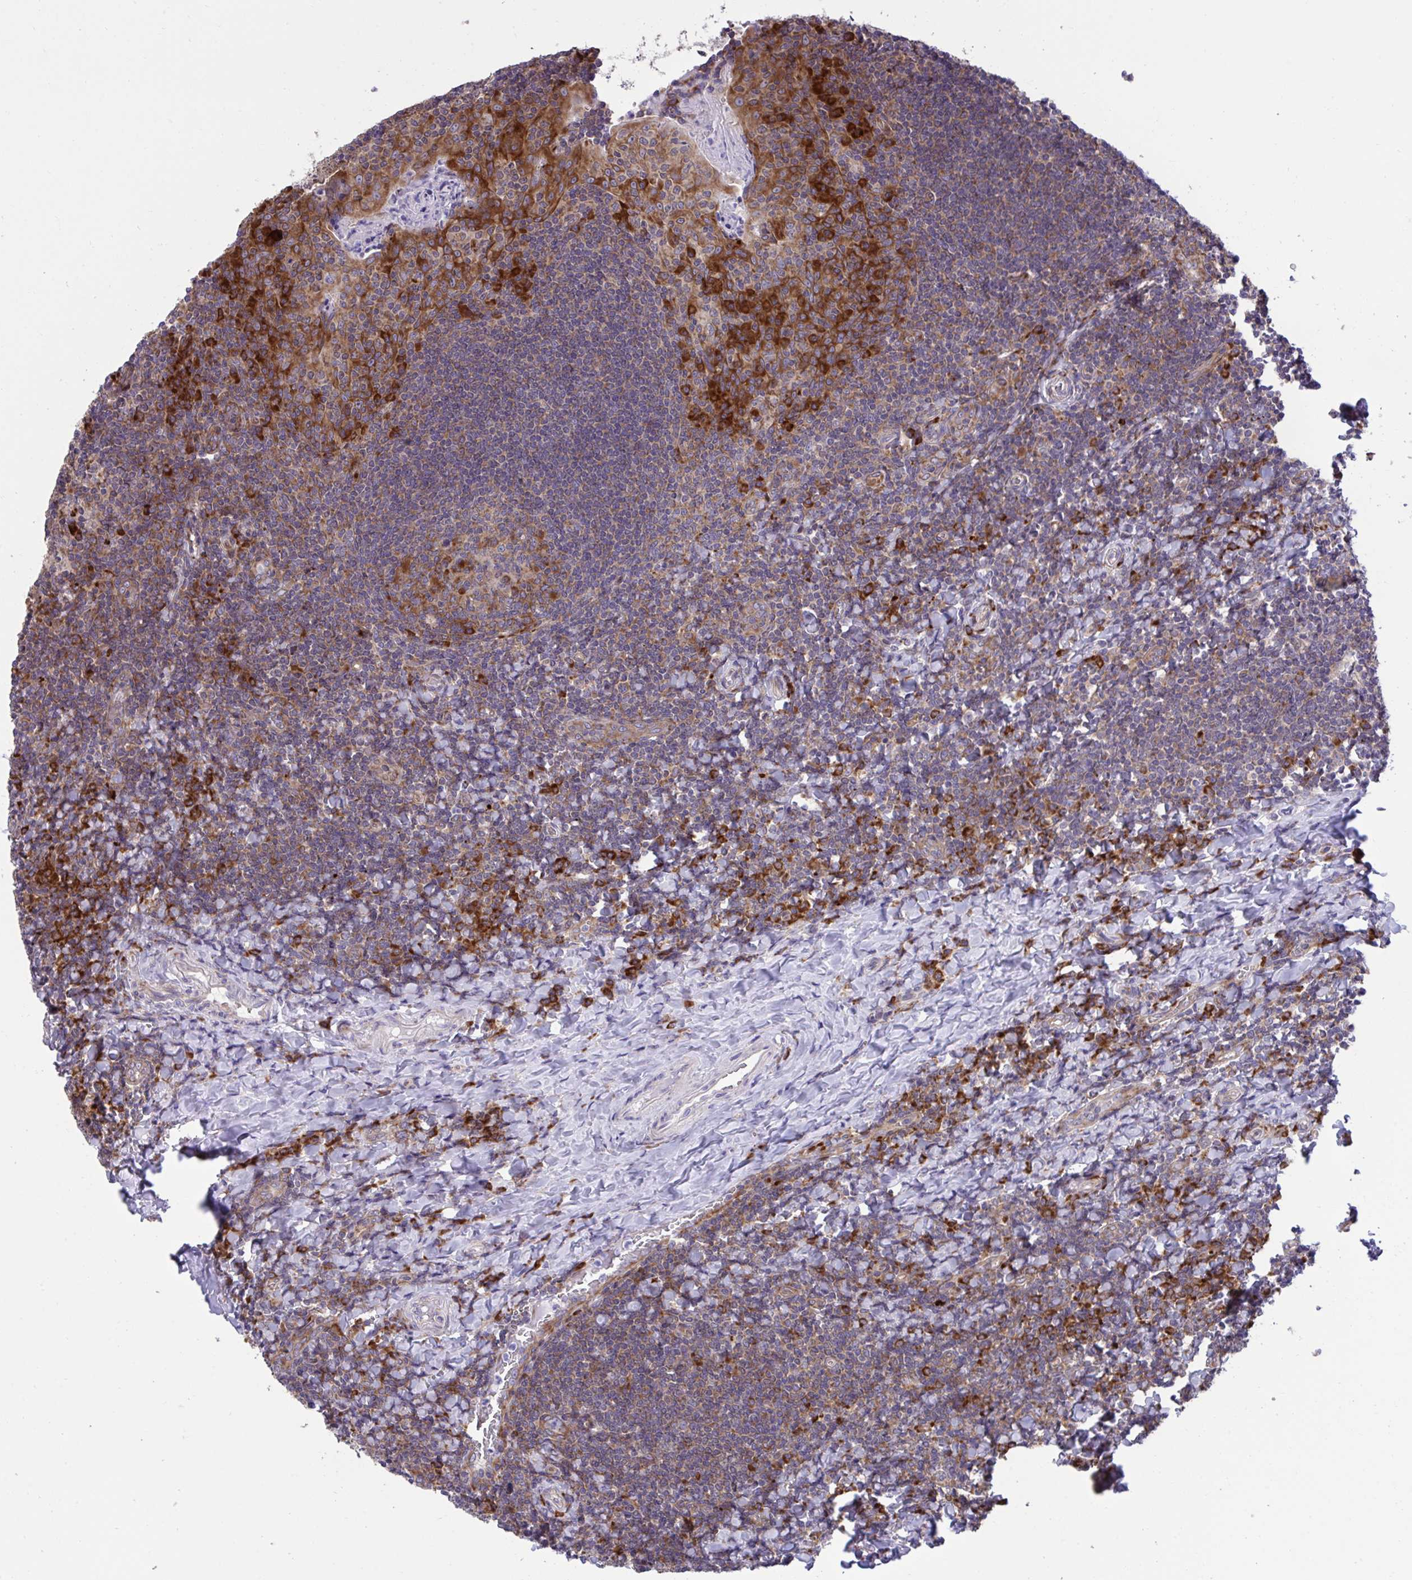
{"staining": {"intensity": "strong", "quantity": "25%-75%", "location": "cytoplasmic/membranous"}, "tissue": "tonsil", "cell_type": "Germinal center cells", "image_type": "normal", "snomed": [{"axis": "morphology", "description": "Normal tissue, NOS"}, {"axis": "topography", "description": "Tonsil"}], "caption": "Protein staining displays strong cytoplasmic/membranous expression in about 25%-75% of germinal center cells in normal tonsil.", "gene": "RPS15", "patient": {"sex": "male", "age": 17}}